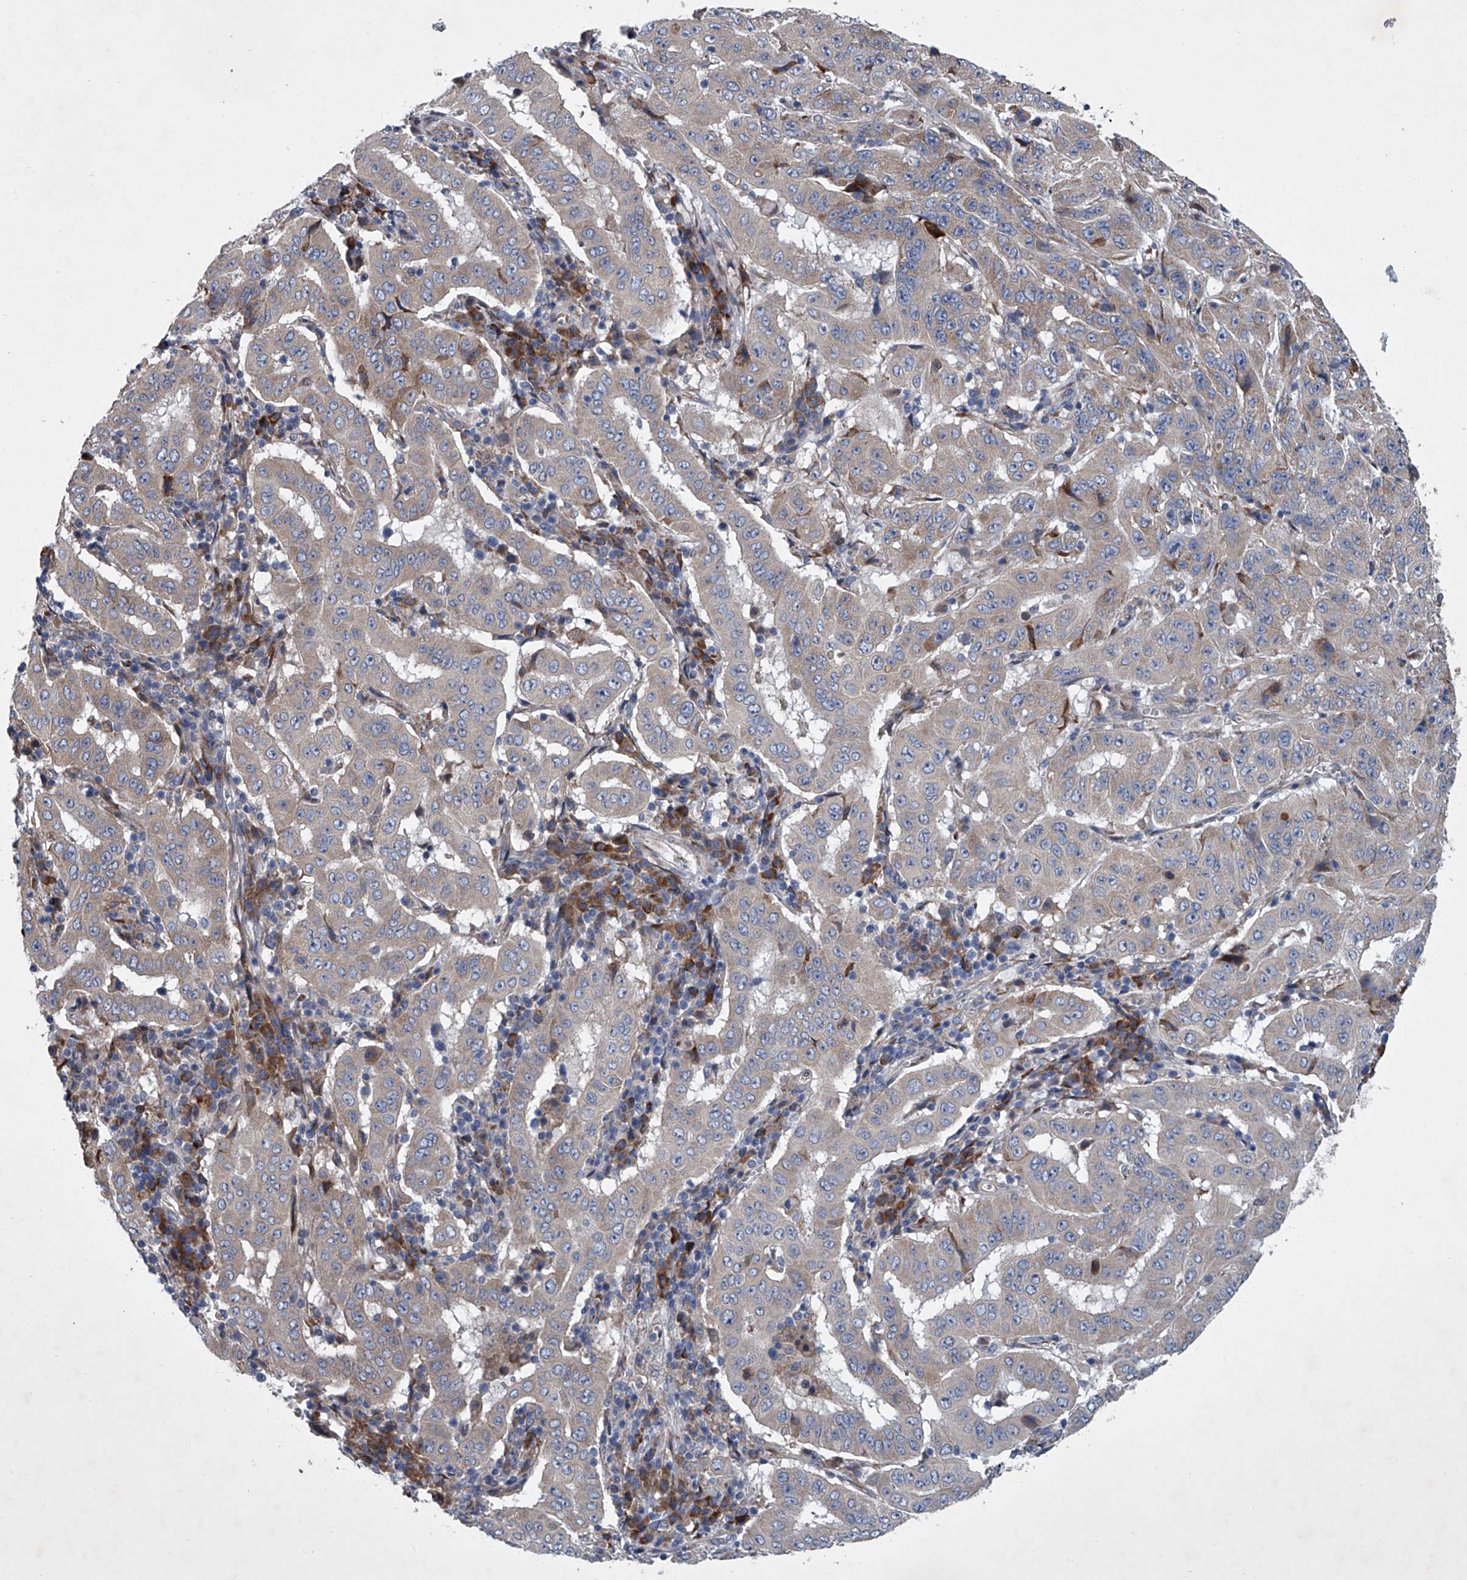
{"staining": {"intensity": "negative", "quantity": "none", "location": "none"}, "tissue": "pancreatic cancer", "cell_type": "Tumor cells", "image_type": "cancer", "snomed": [{"axis": "morphology", "description": "Adenocarcinoma, NOS"}, {"axis": "topography", "description": "Pancreas"}], "caption": "Tumor cells show no significant protein expression in pancreatic cancer (adenocarcinoma).", "gene": "ABCG1", "patient": {"sex": "male", "age": 63}}